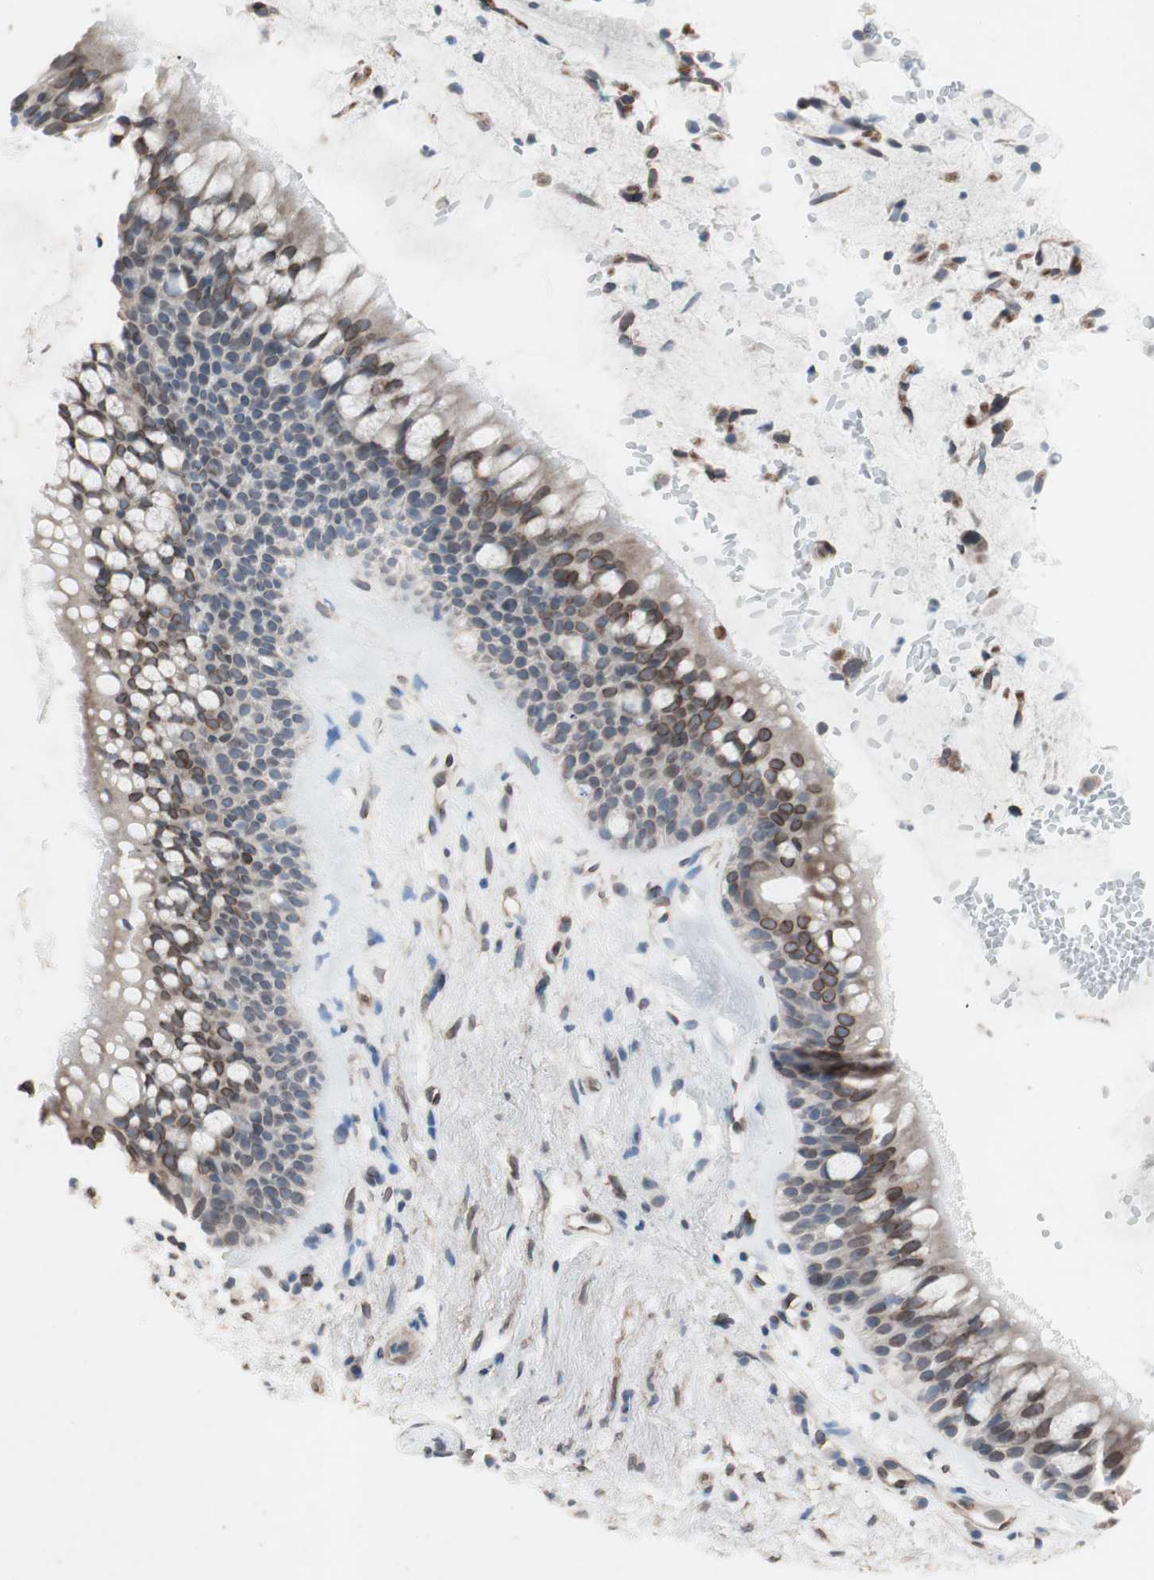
{"staining": {"intensity": "moderate", "quantity": "25%-75%", "location": "cytoplasmic/membranous,nuclear"}, "tissue": "bronchus", "cell_type": "Respiratory epithelial cells", "image_type": "normal", "snomed": [{"axis": "morphology", "description": "Normal tissue, NOS"}, {"axis": "topography", "description": "Bronchus"}], "caption": "Immunohistochemical staining of normal bronchus exhibits 25%-75% levels of moderate cytoplasmic/membranous,nuclear protein positivity in about 25%-75% of respiratory epithelial cells. The protein of interest is shown in brown color, while the nuclei are stained blue.", "gene": "ARNT2", "patient": {"sex": "female", "age": 54}}